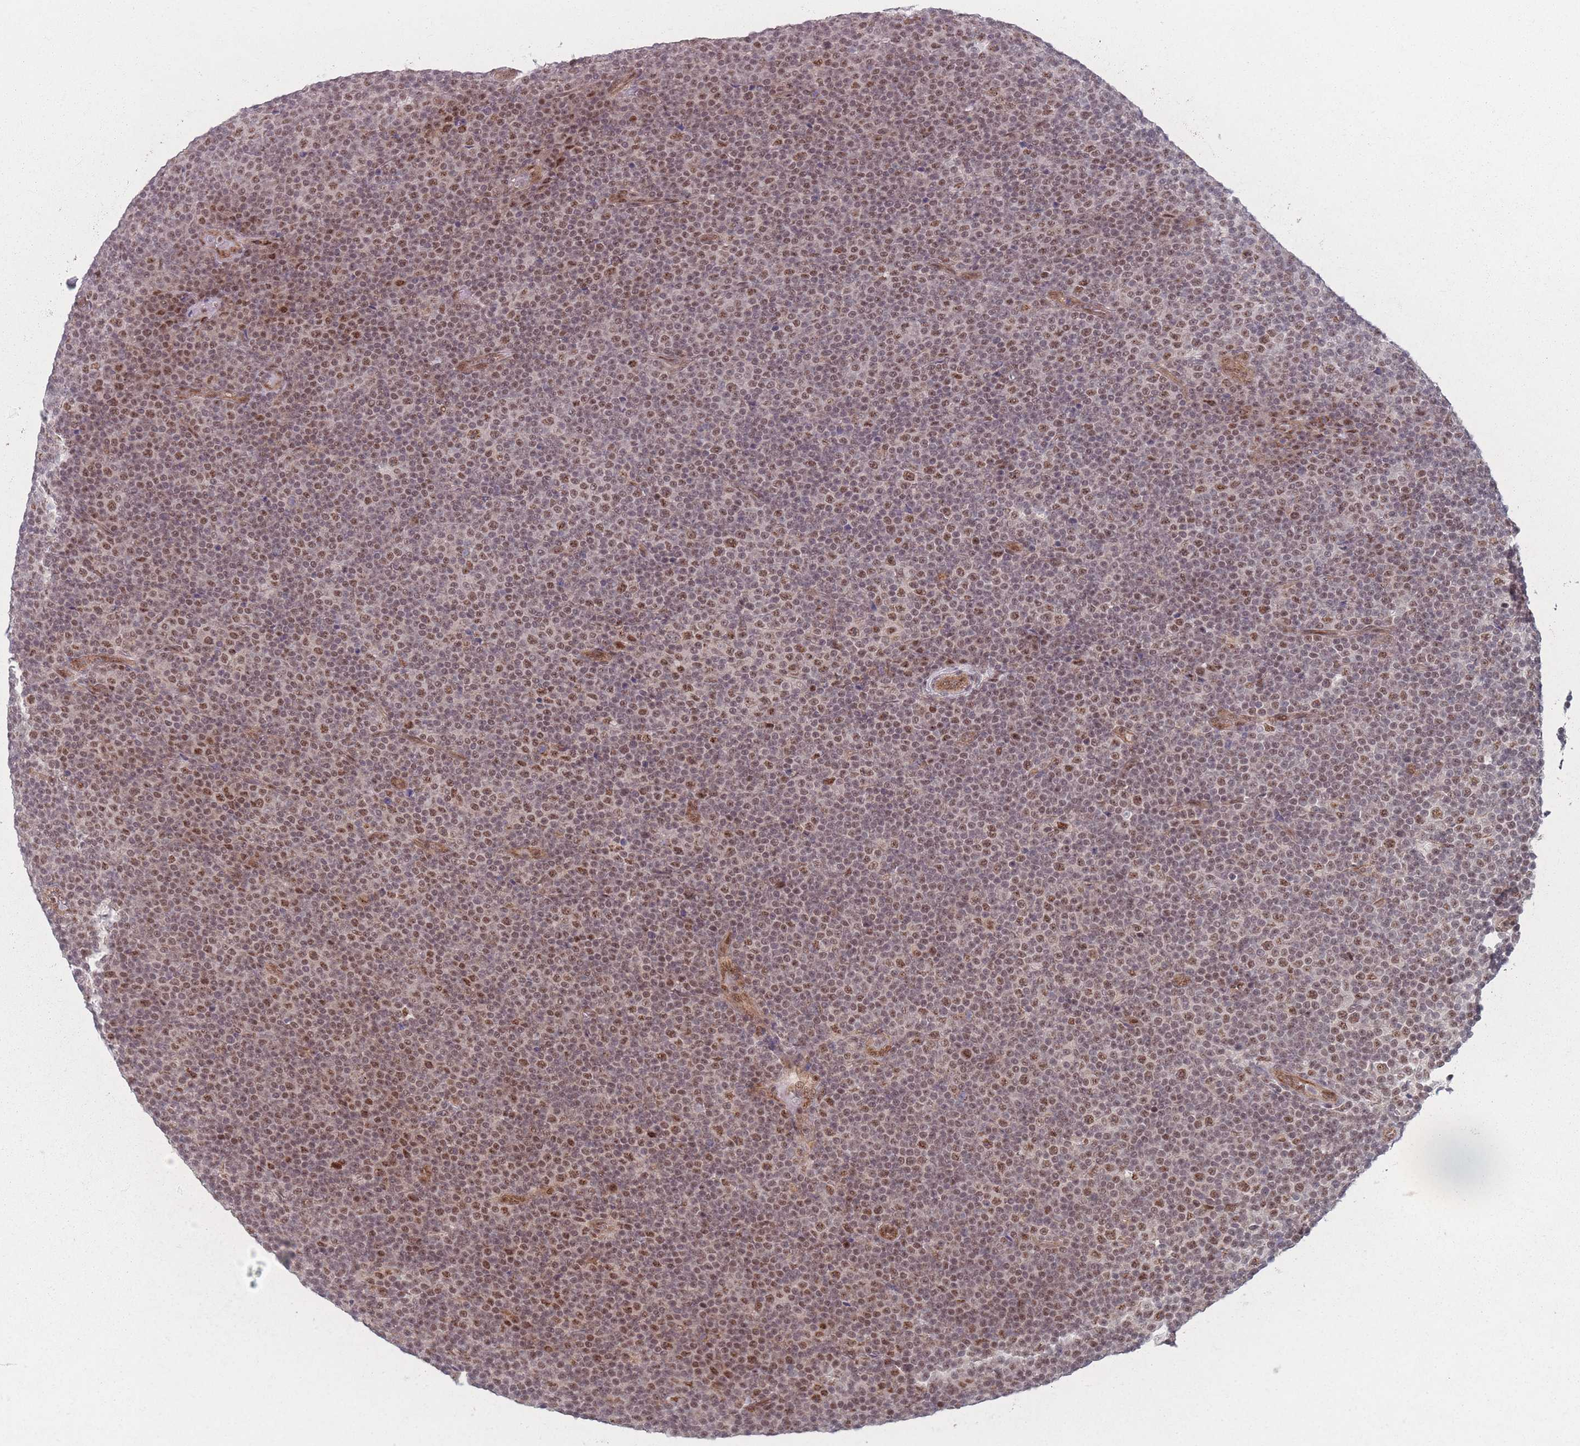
{"staining": {"intensity": "moderate", "quantity": ">75%", "location": "nuclear"}, "tissue": "lymphoma", "cell_type": "Tumor cells", "image_type": "cancer", "snomed": [{"axis": "morphology", "description": "Malignant lymphoma, non-Hodgkin's type, Low grade"}, {"axis": "topography", "description": "Lymph node"}], "caption": "Moderate nuclear protein expression is appreciated in about >75% of tumor cells in malignant lymphoma, non-Hodgkin's type (low-grade). The staining is performed using DAB (3,3'-diaminobenzidine) brown chromogen to label protein expression. The nuclei are counter-stained blue using hematoxylin.", "gene": "ZC3H14", "patient": {"sex": "female", "age": 67}}